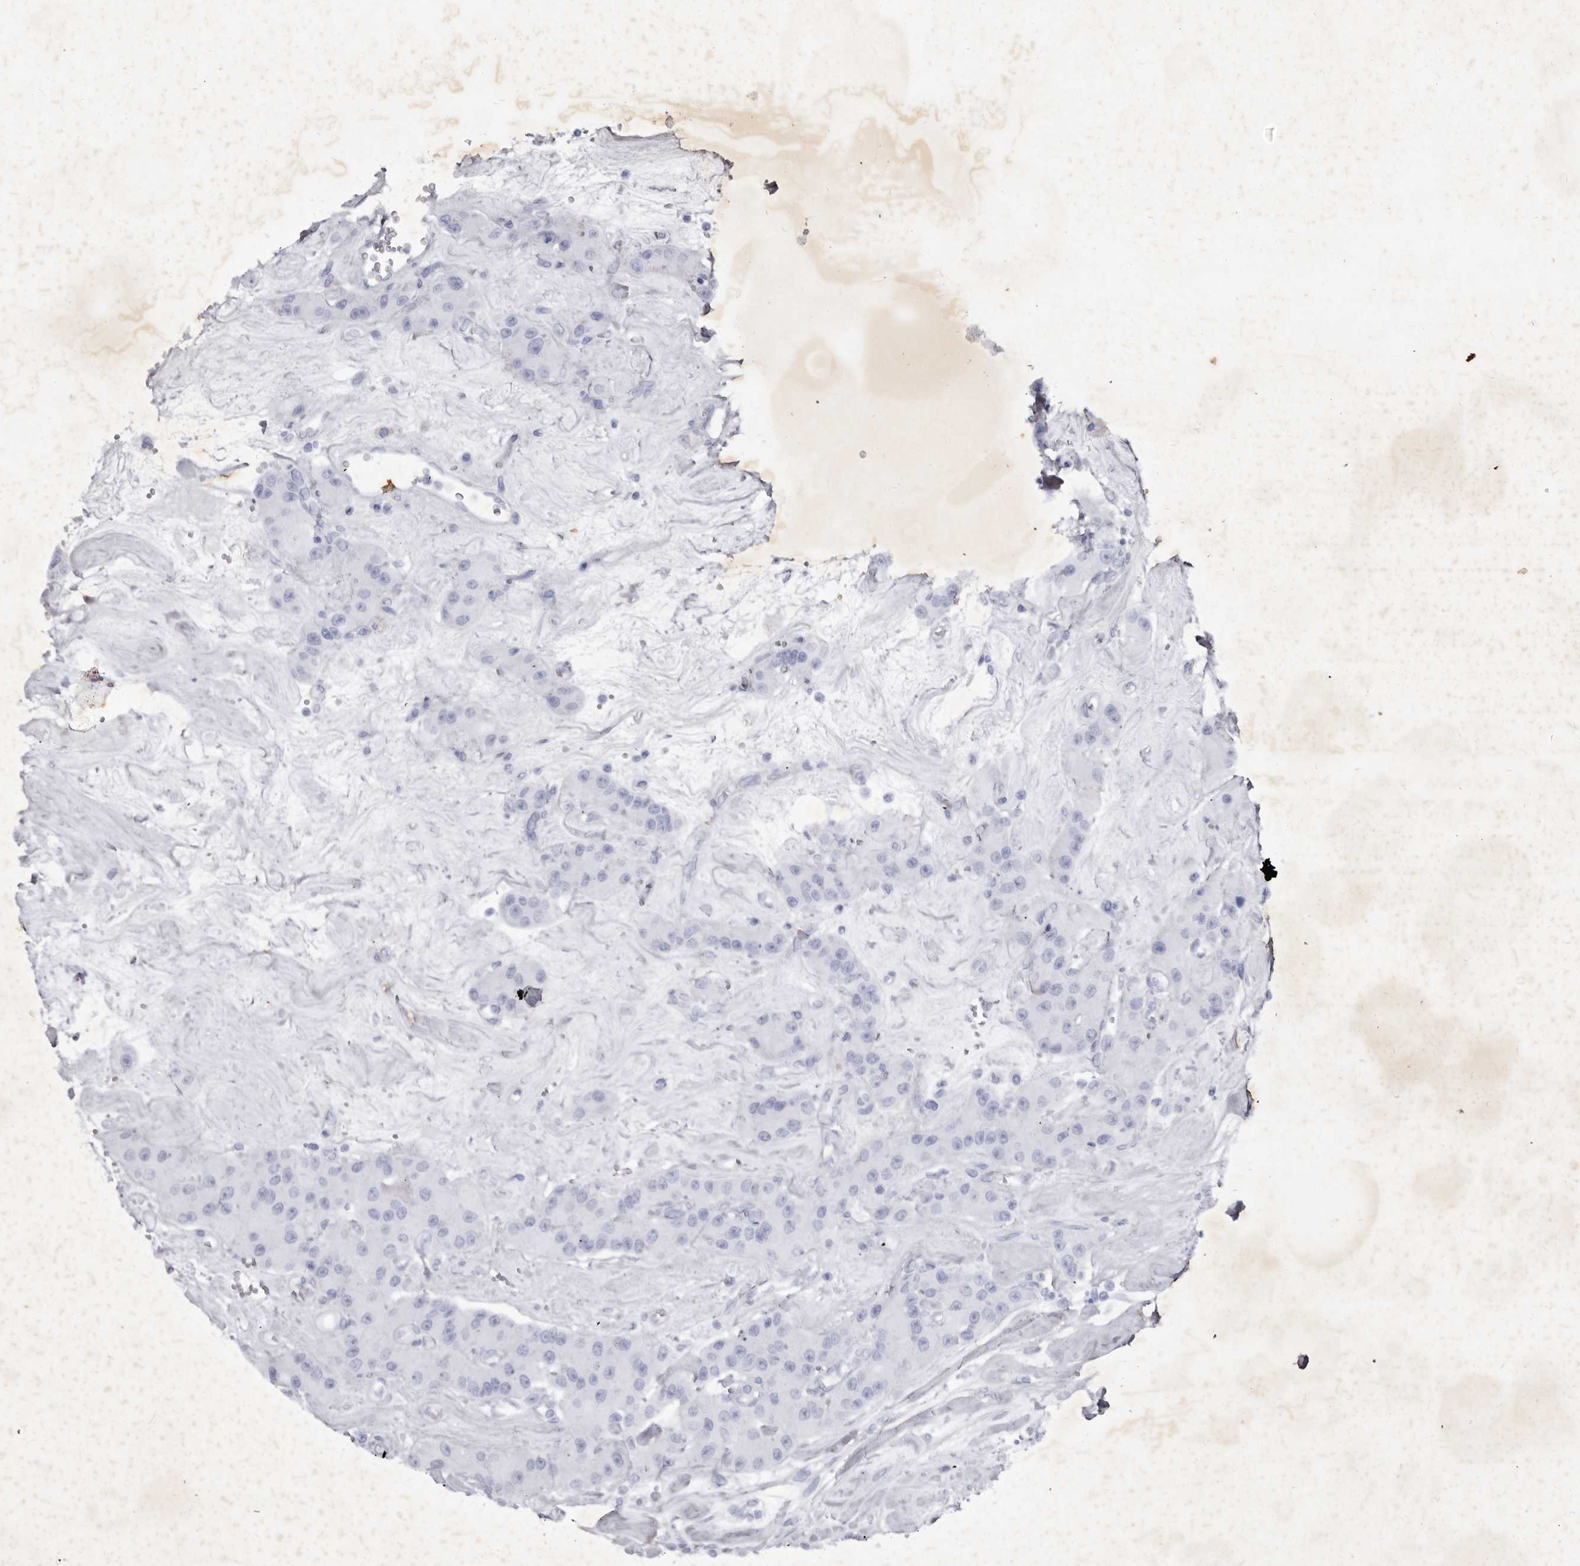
{"staining": {"intensity": "negative", "quantity": "none", "location": "none"}, "tissue": "carcinoid", "cell_type": "Tumor cells", "image_type": "cancer", "snomed": [{"axis": "morphology", "description": "Carcinoid, malignant, NOS"}, {"axis": "topography", "description": "Pancreas"}], "caption": "A high-resolution histopathology image shows immunohistochemistry staining of carcinoid (malignant), which shows no significant expression in tumor cells.", "gene": "ABL1", "patient": {"sex": "male", "age": 41}}